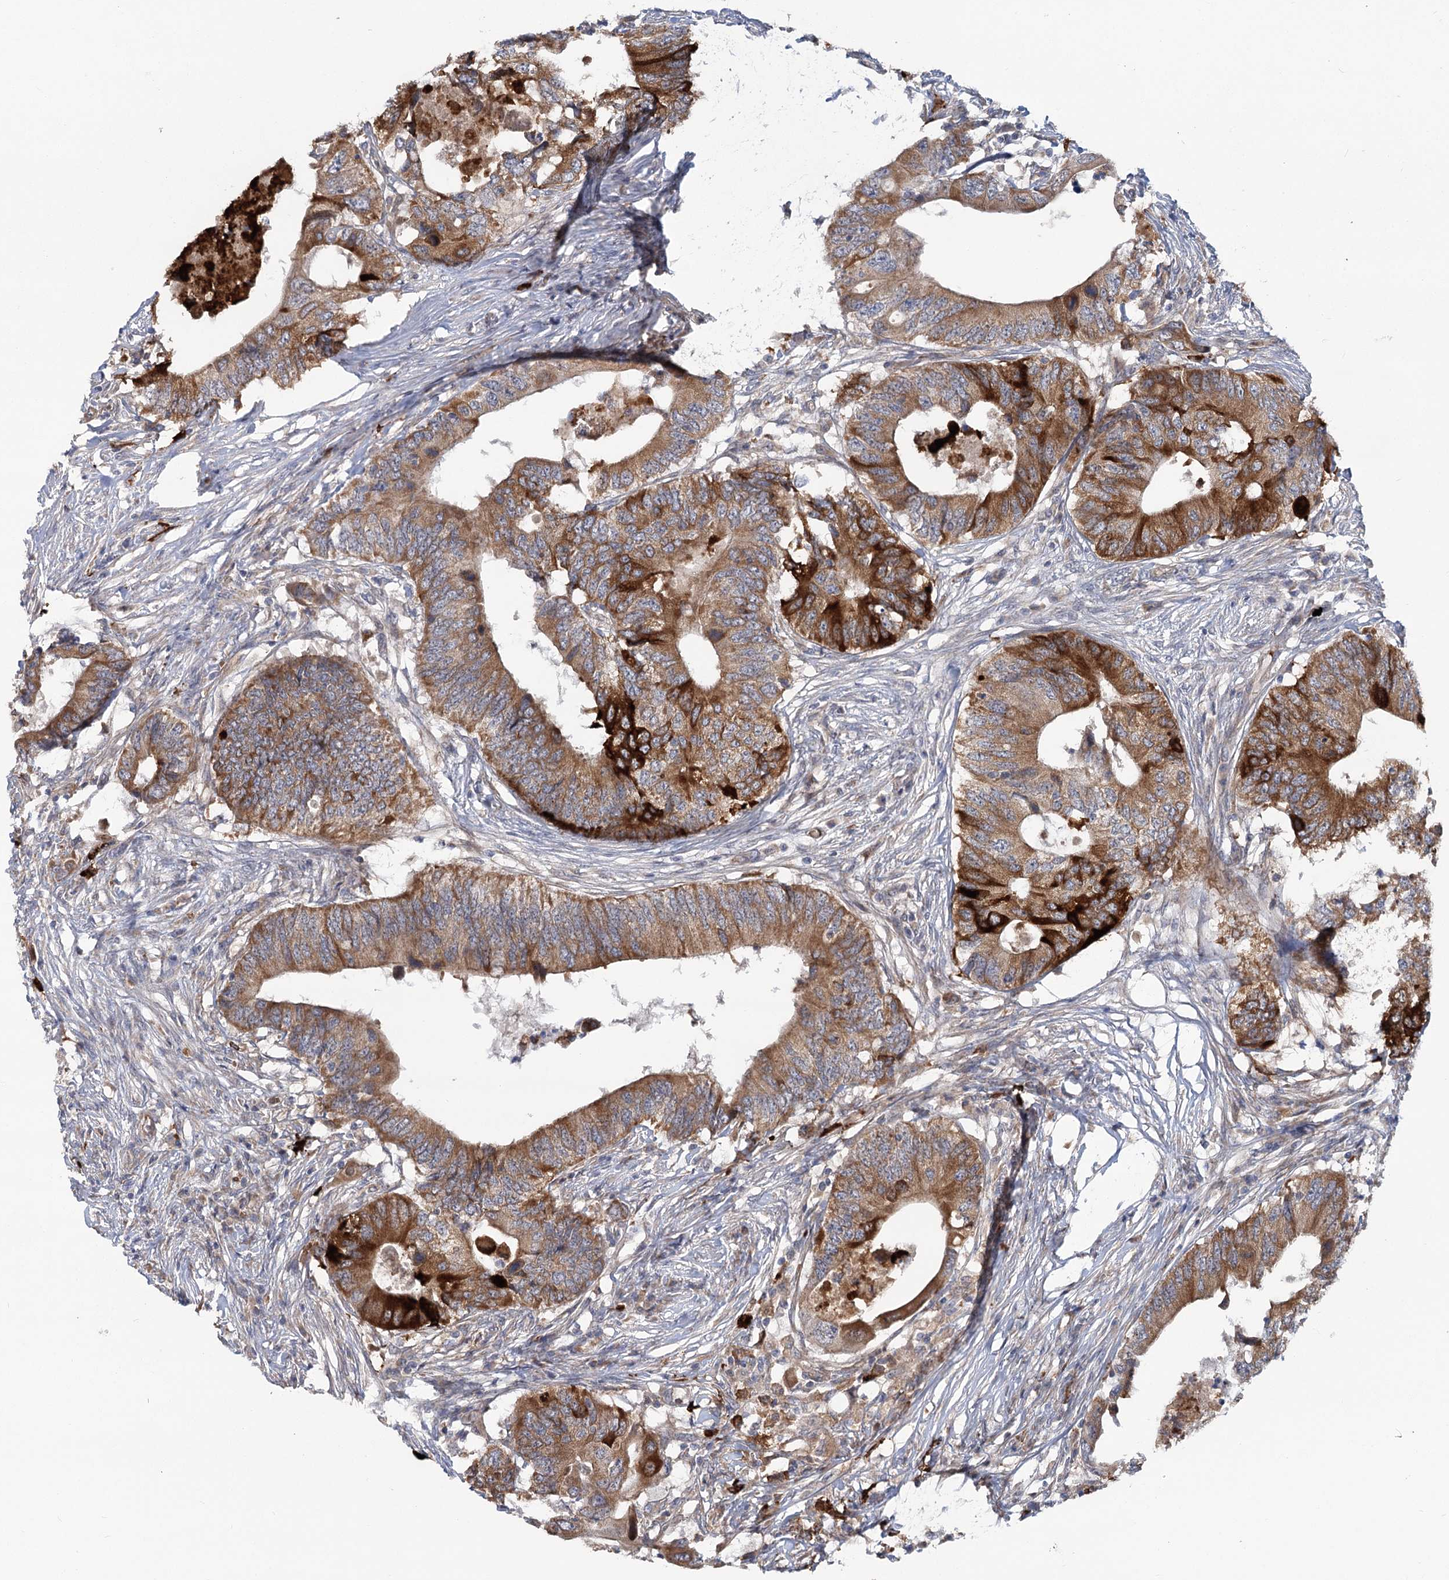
{"staining": {"intensity": "strong", "quantity": ">75%", "location": "cytoplasmic/membranous"}, "tissue": "colorectal cancer", "cell_type": "Tumor cells", "image_type": "cancer", "snomed": [{"axis": "morphology", "description": "Adenocarcinoma, NOS"}, {"axis": "topography", "description": "Colon"}], "caption": "Protein expression analysis of colorectal cancer (adenocarcinoma) exhibits strong cytoplasmic/membranous staining in about >75% of tumor cells.", "gene": "CIB4", "patient": {"sex": "male", "age": 71}}